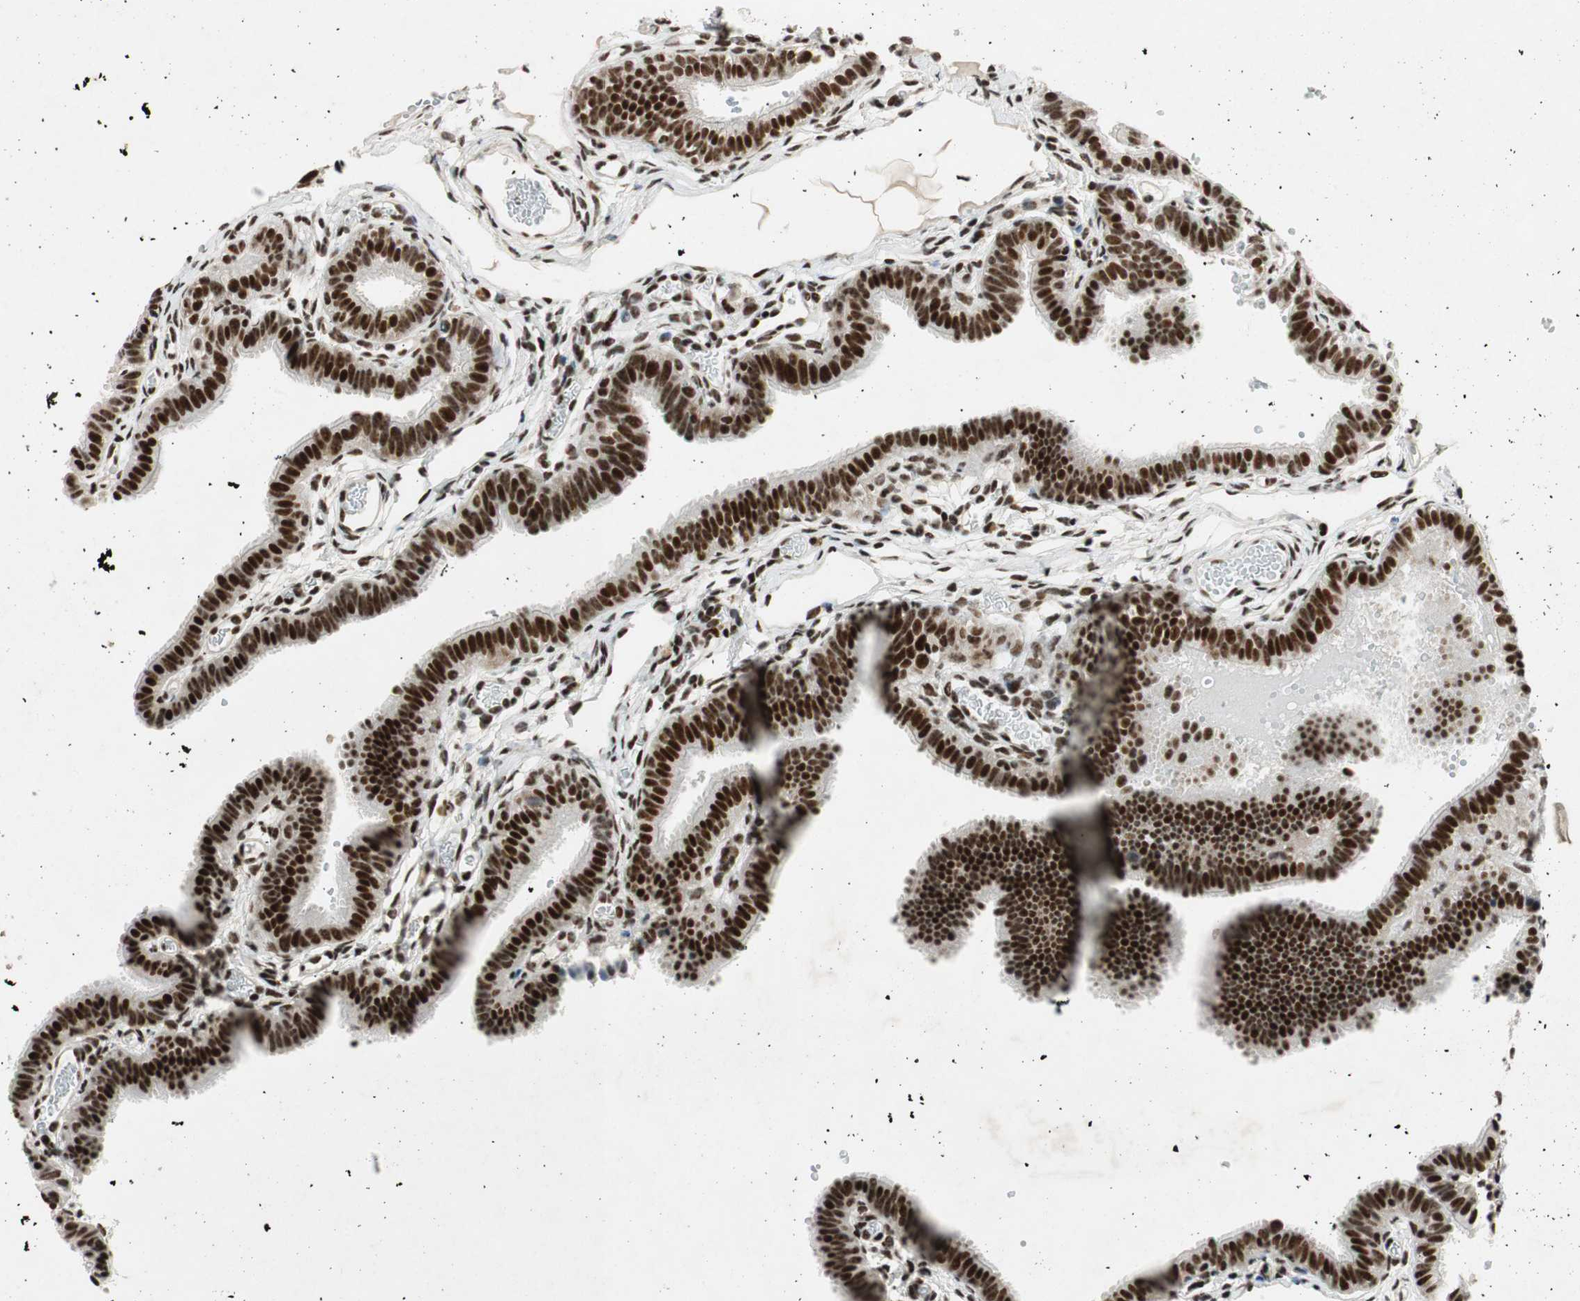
{"staining": {"intensity": "strong", "quantity": ">75%", "location": "nuclear"}, "tissue": "fallopian tube", "cell_type": "Glandular cells", "image_type": "normal", "snomed": [{"axis": "morphology", "description": "Normal tissue, NOS"}, {"axis": "topography", "description": "Fallopian tube"}, {"axis": "topography", "description": "Placenta"}], "caption": "The photomicrograph displays a brown stain indicating the presence of a protein in the nuclear of glandular cells in fallopian tube. The staining was performed using DAB (3,3'-diaminobenzidine) to visualize the protein expression in brown, while the nuclei were stained in blue with hematoxylin (Magnification: 20x).", "gene": "NCBP3", "patient": {"sex": "female", "age": 34}}